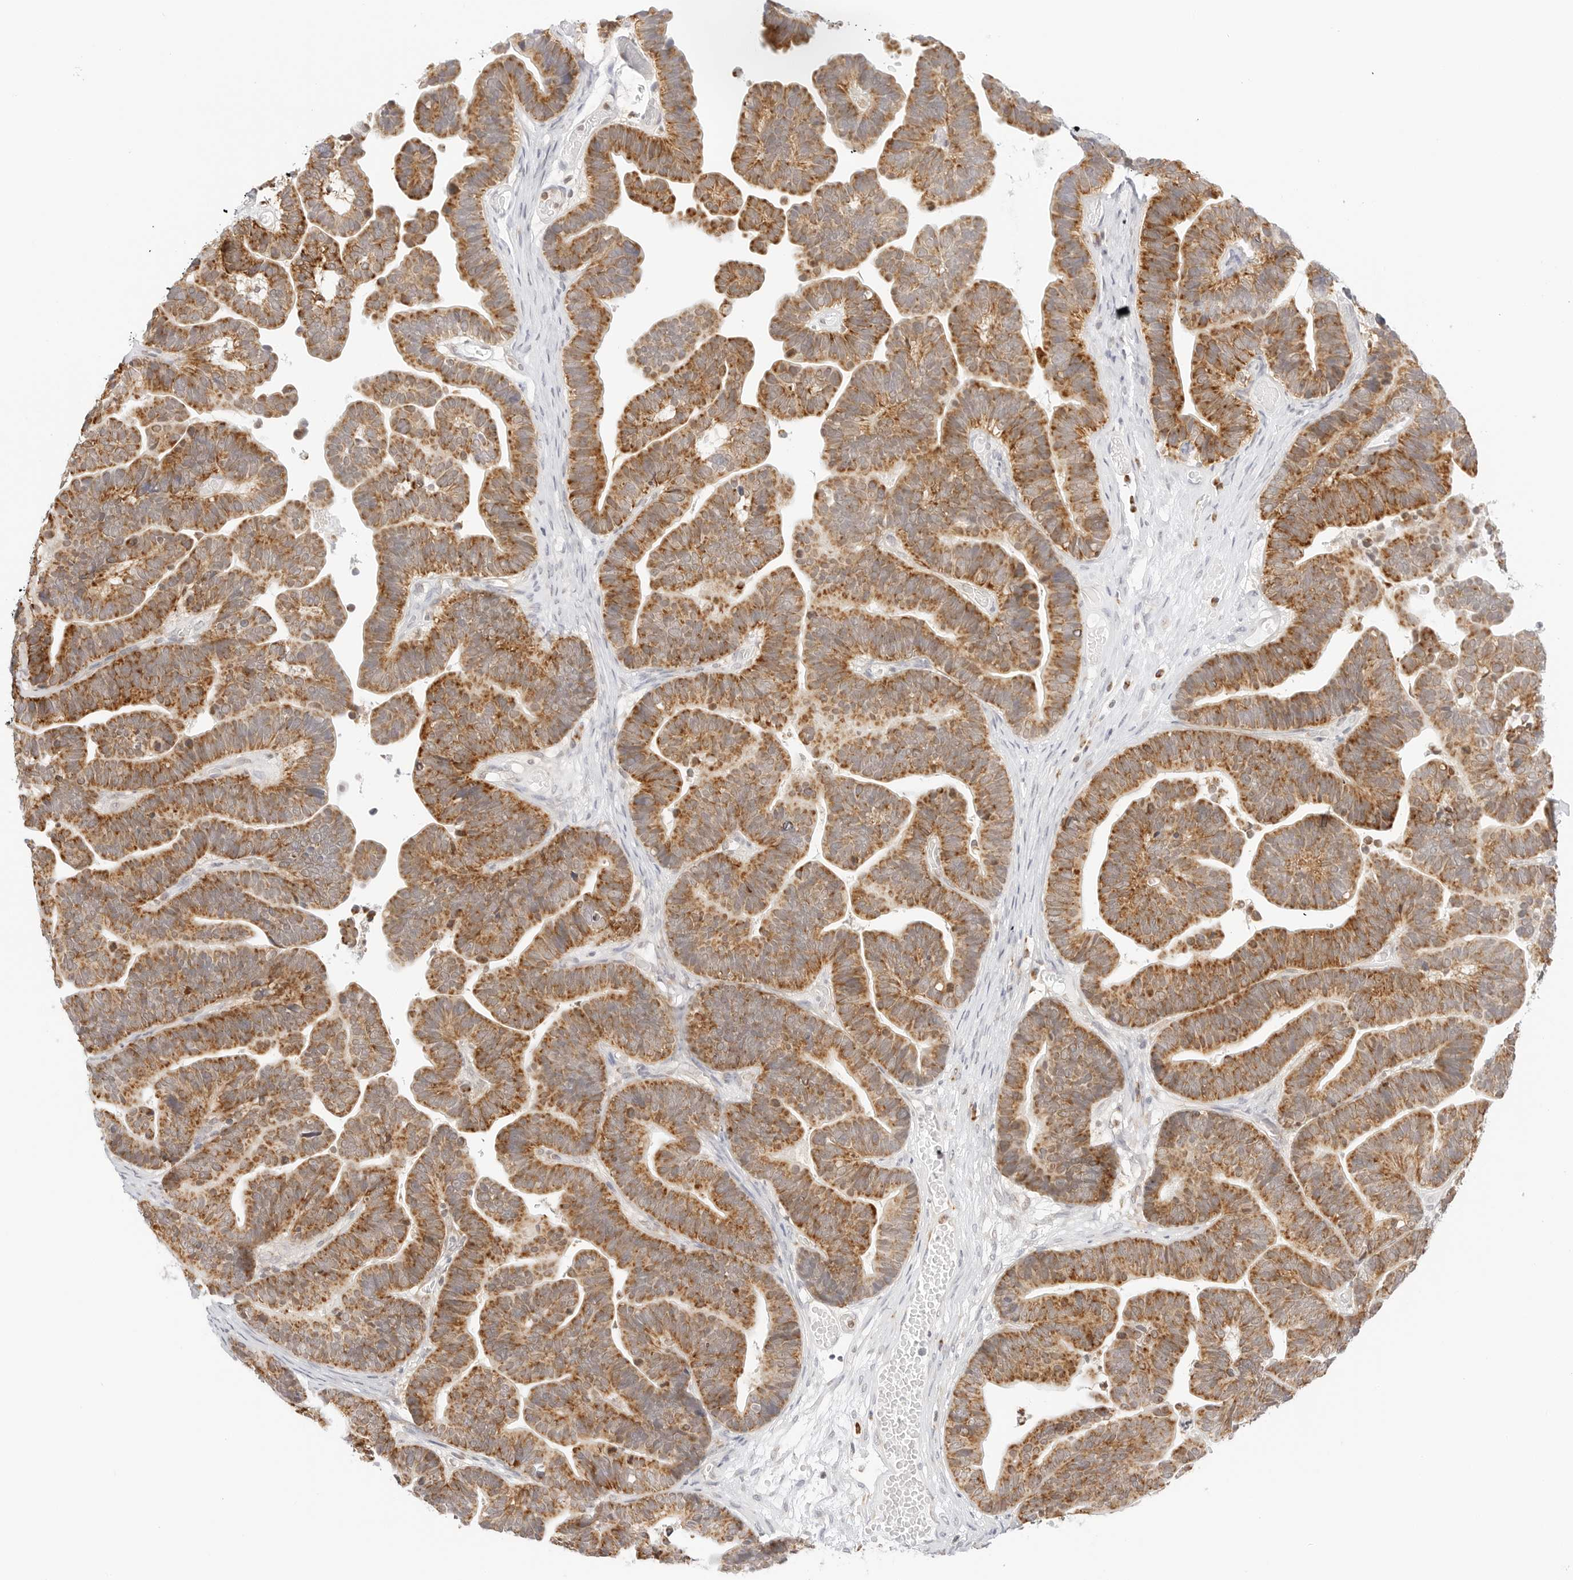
{"staining": {"intensity": "strong", "quantity": ">75%", "location": "cytoplasmic/membranous"}, "tissue": "ovarian cancer", "cell_type": "Tumor cells", "image_type": "cancer", "snomed": [{"axis": "morphology", "description": "Cystadenocarcinoma, serous, NOS"}, {"axis": "topography", "description": "Ovary"}], "caption": "Strong cytoplasmic/membranous positivity for a protein is appreciated in about >75% of tumor cells of ovarian cancer (serous cystadenocarcinoma) using IHC.", "gene": "FH", "patient": {"sex": "female", "age": 56}}